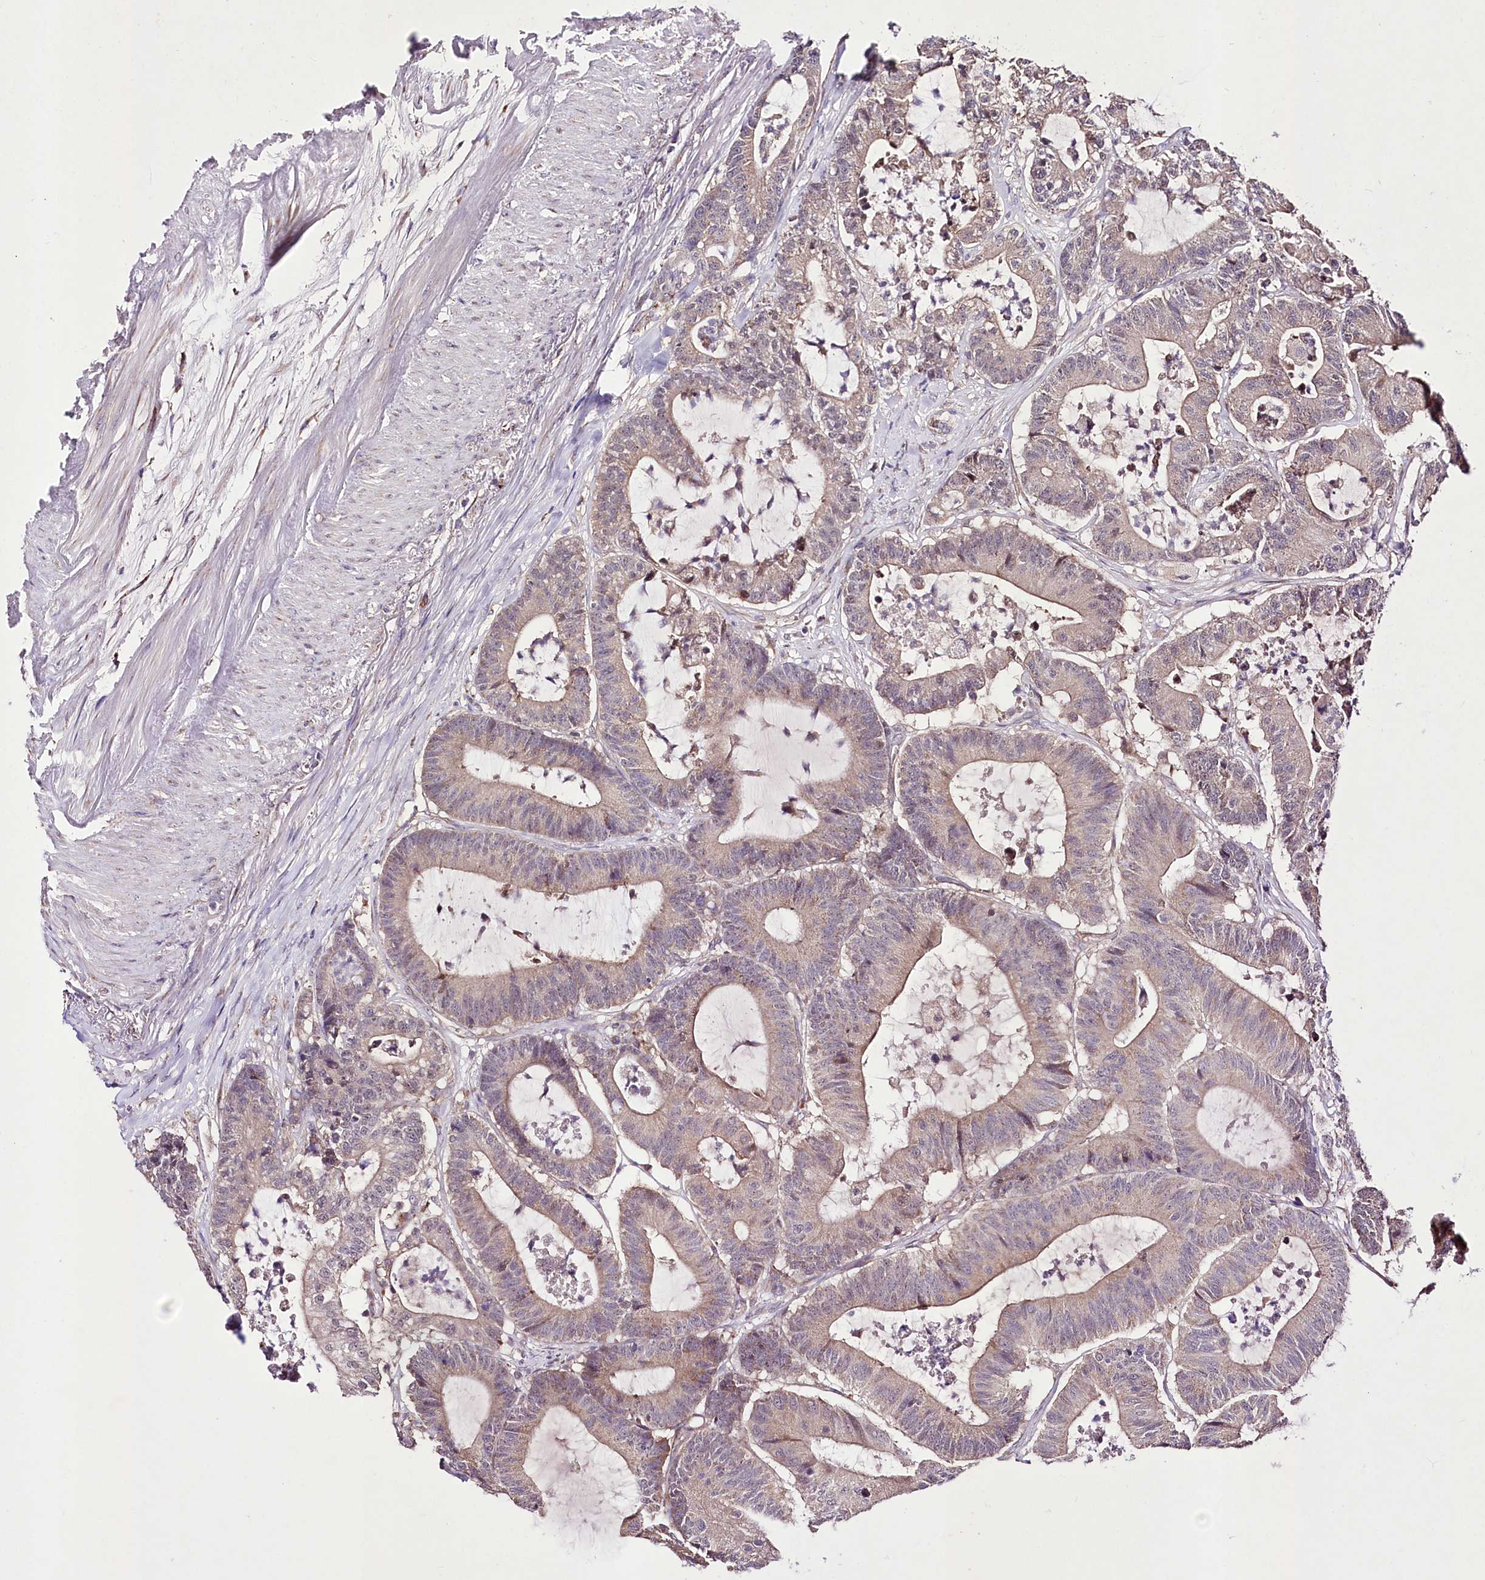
{"staining": {"intensity": "weak", "quantity": "25%-75%", "location": "cytoplasmic/membranous"}, "tissue": "colorectal cancer", "cell_type": "Tumor cells", "image_type": "cancer", "snomed": [{"axis": "morphology", "description": "Adenocarcinoma, NOS"}, {"axis": "topography", "description": "Colon"}], "caption": "IHC histopathology image of neoplastic tissue: human adenocarcinoma (colorectal) stained using immunohistochemistry (IHC) reveals low levels of weak protein expression localized specifically in the cytoplasmic/membranous of tumor cells, appearing as a cytoplasmic/membranous brown color.", "gene": "ATE1", "patient": {"sex": "female", "age": 84}}